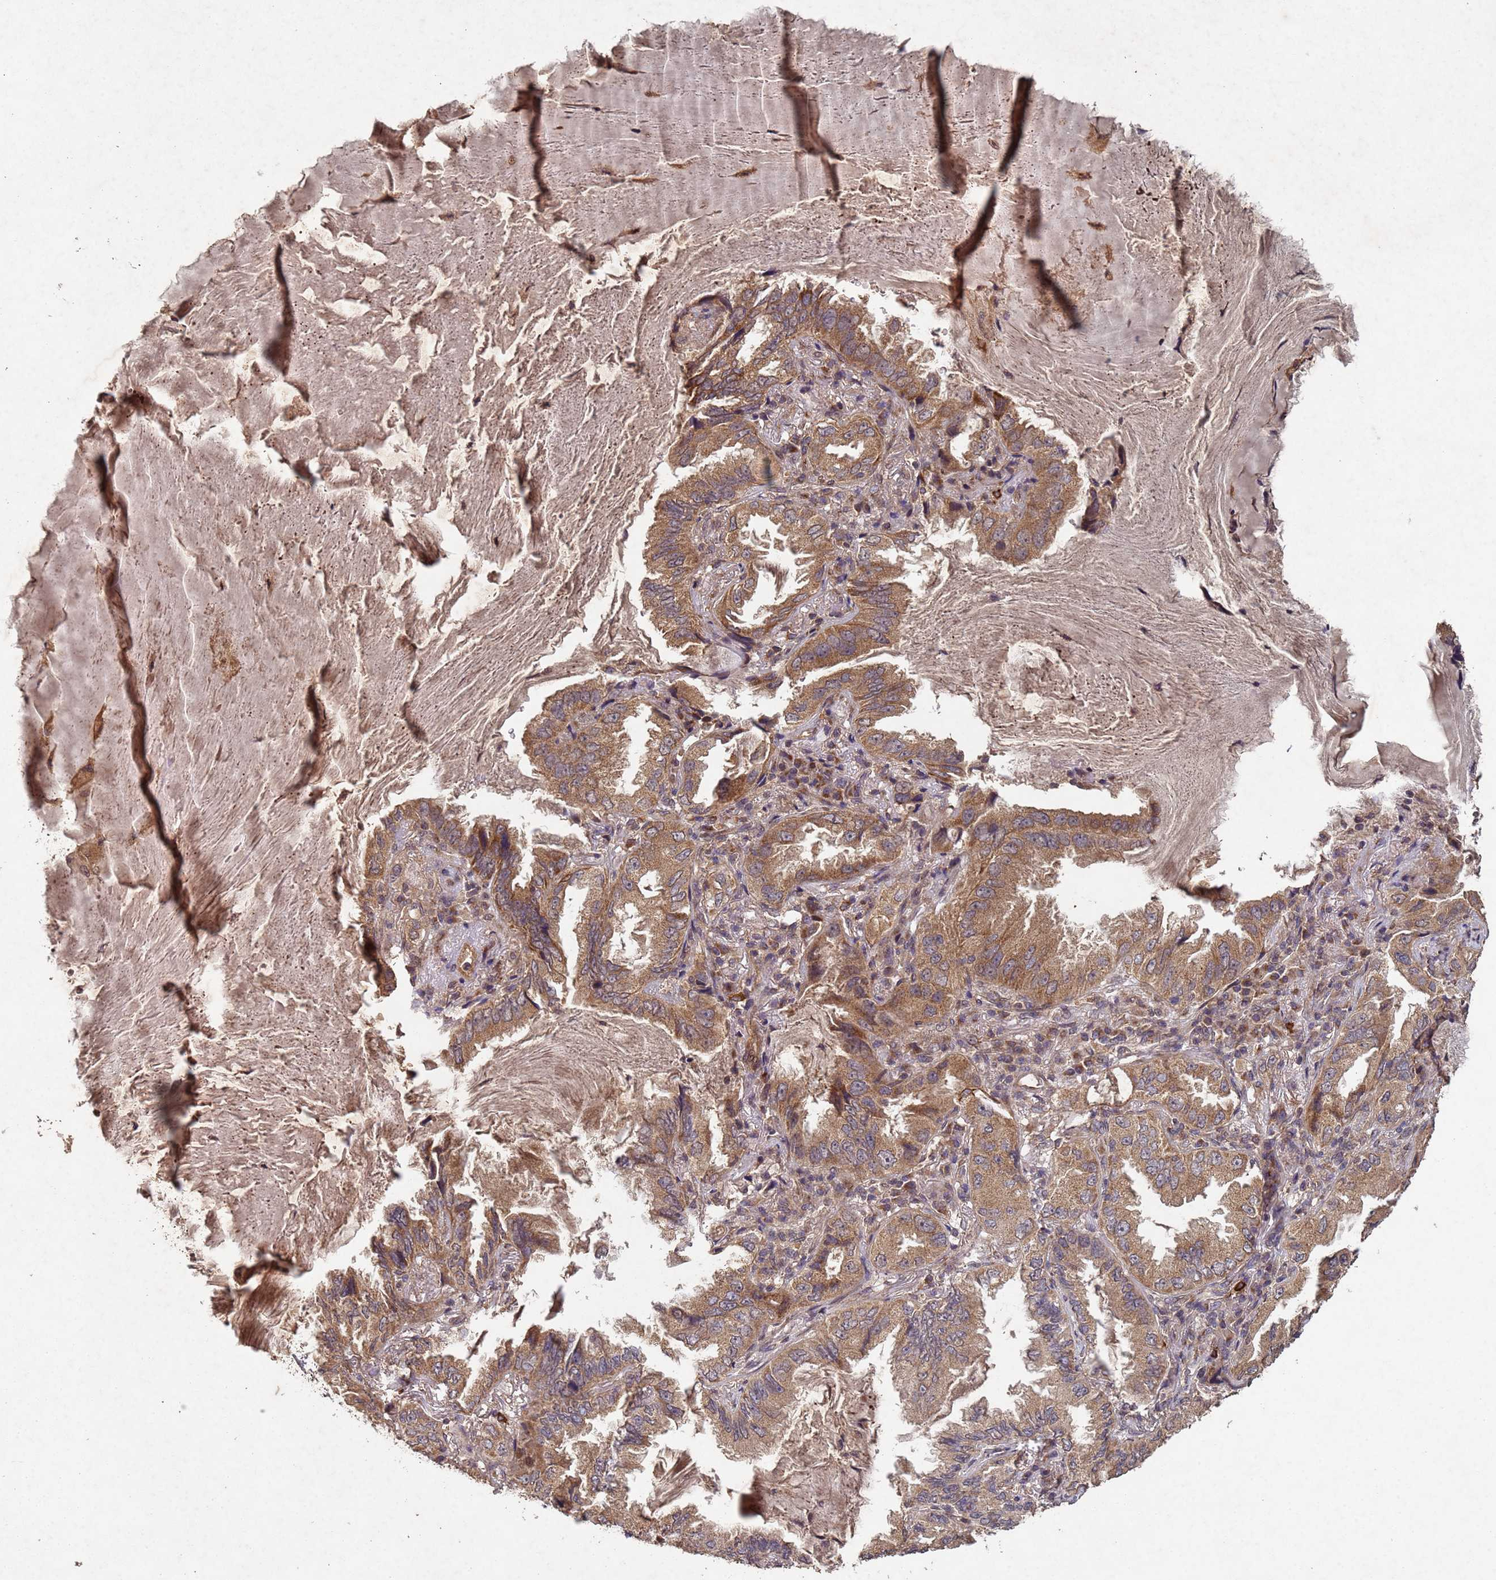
{"staining": {"intensity": "moderate", "quantity": ">75%", "location": "cytoplasmic/membranous"}, "tissue": "lung cancer", "cell_type": "Tumor cells", "image_type": "cancer", "snomed": [{"axis": "morphology", "description": "Adenocarcinoma, NOS"}, {"axis": "topography", "description": "Lung"}], "caption": "This is a micrograph of immunohistochemistry (IHC) staining of lung cancer (adenocarcinoma), which shows moderate positivity in the cytoplasmic/membranous of tumor cells.", "gene": "FASTKD1", "patient": {"sex": "female", "age": 69}}